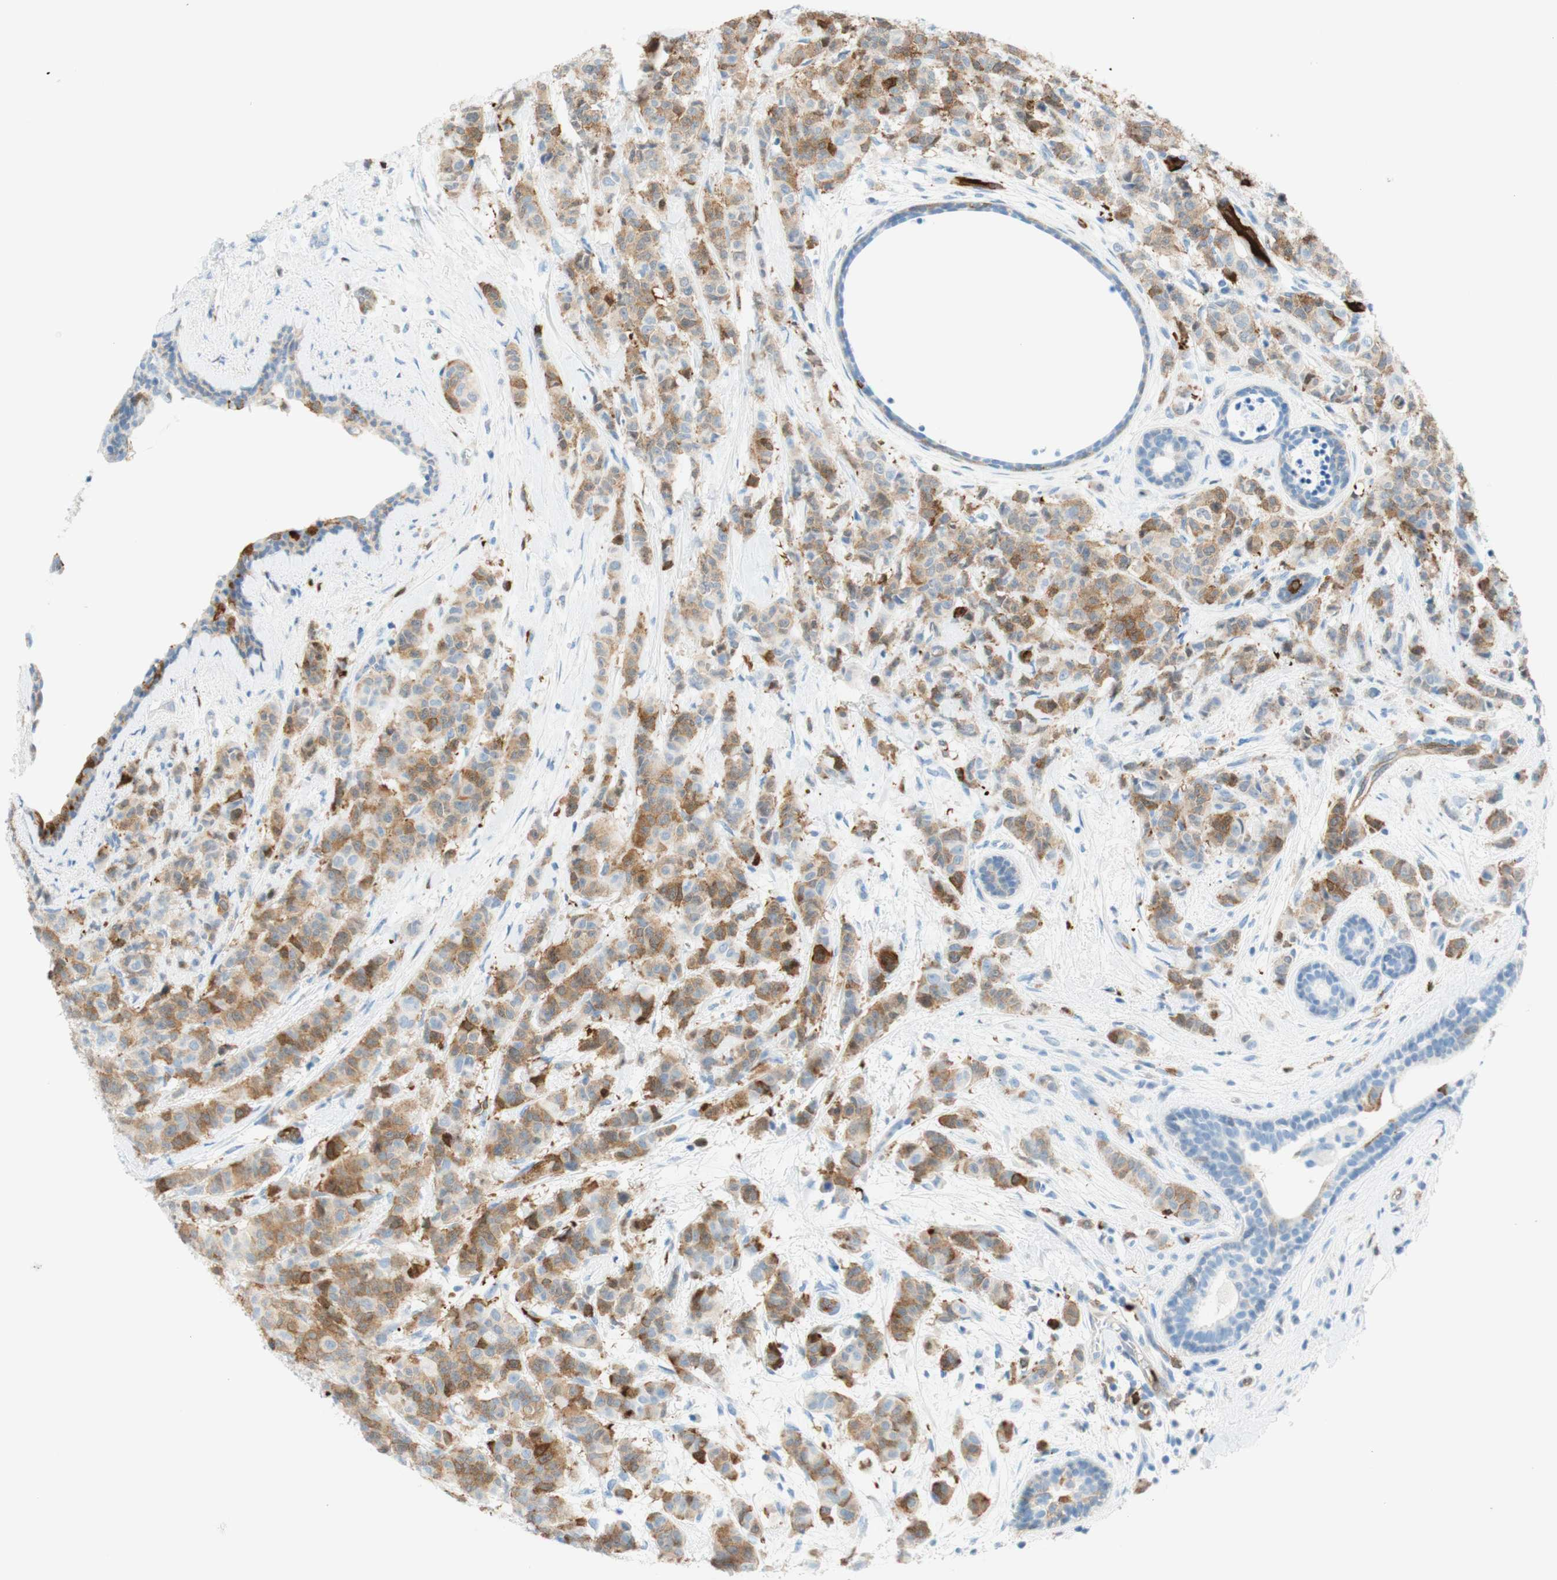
{"staining": {"intensity": "moderate", "quantity": "25%-75%", "location": "cytoplasmic/membranous"}, "tissue": "breast cancer", "cell_type": "Tumor cells", "image_type": "cancer", "snomed": [{"axis": "morphology", "description": "Normal tissue, NOS"}, {"axis": "morphology", "description": "Duct carcinoma"}, {"axis": "topography", "description": "Breast"}], "caption": "Brown immunohistochemical staining in human breast cancer displays moderate cytoplasmic/membranous positivity in about 25%-75% of tumor cells.", "gene": "STMN1", "patient": {"sex": "female", "age": 40}}